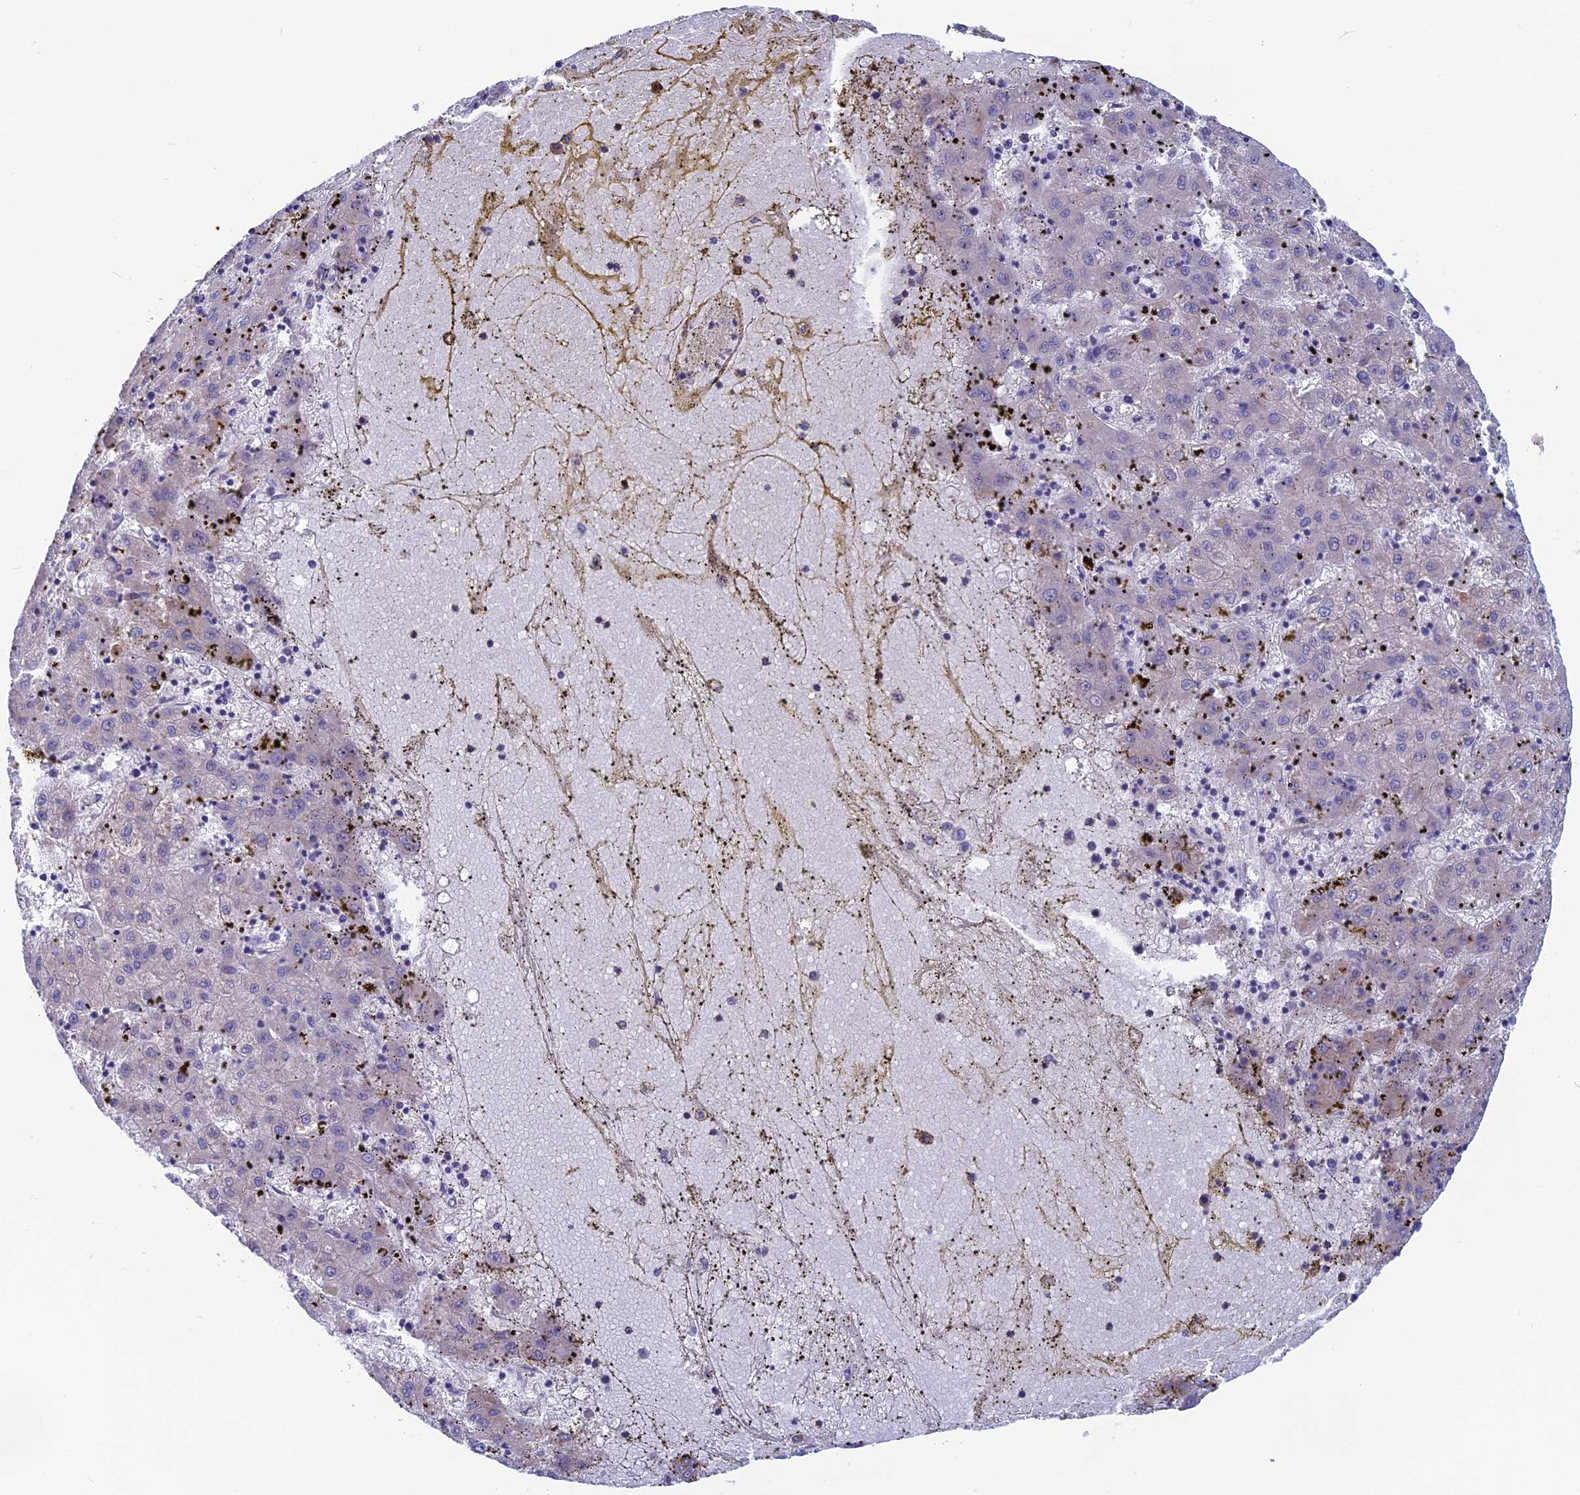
{"staining": {"intensity": "negative", "quantity": "none", "location": "none"}, "tissue": "liver cancer", "cell_type": "Tumor cells", "image_type": "cancer", "snomed": [{"axis": "morphology", "description": "Carcinoma, Hepatocellular, NOS"}, {"axis": "topography", "description": "Liver"}], "caption": "Immunohistochemical staining of liver cancer (hepatocellular carcinoma) reveals no significant positivity in tumor cells.", "gene": "TENT4B", "patient": {"sex": "male", "age": 72}}